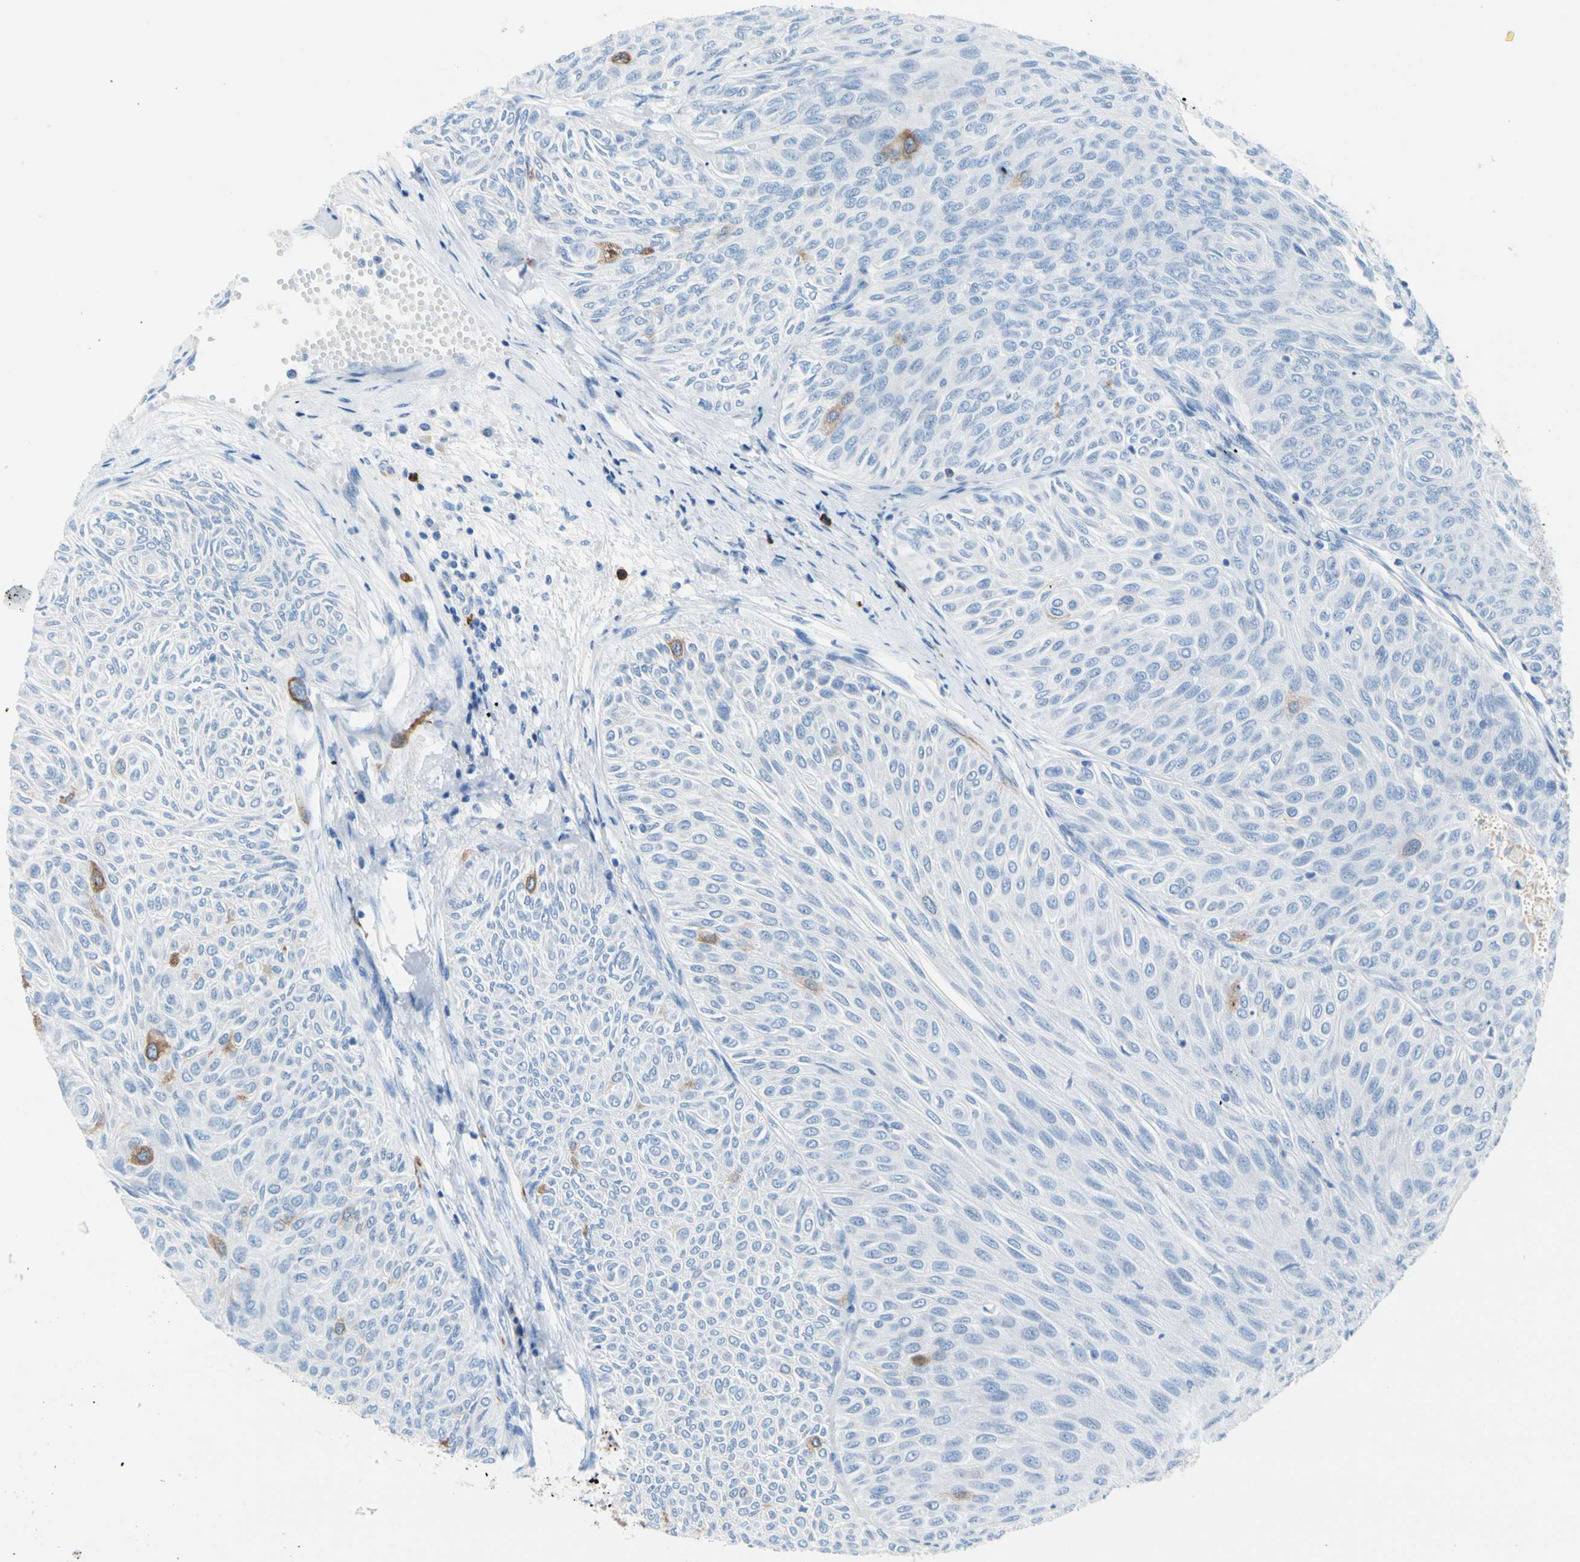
{"staining": {"intensity": "moderate", "quantity": "<25%", "location": "cytoplasmic/membranous"}, "tissue": "urothelial cancer", "cell_type": "Tumor cells", "image_type": "cancer", "snomed": [{"axis": "morphology", "description": "Urothelial carcinoma, Low grade"}, {"axis": "topography", "description": "Urinary bladder"}], "caption": "Immunohistochemistry (IHC) photomicrograph of human low-grade urothelial carcinoma stained for a protein (brown), which displays low levels of moderate cytoplasmic/membranous positivity in approximately <25% of tumor cells.", "gene": "TACC3", "patient": {"sex": "male", "age": 78}}